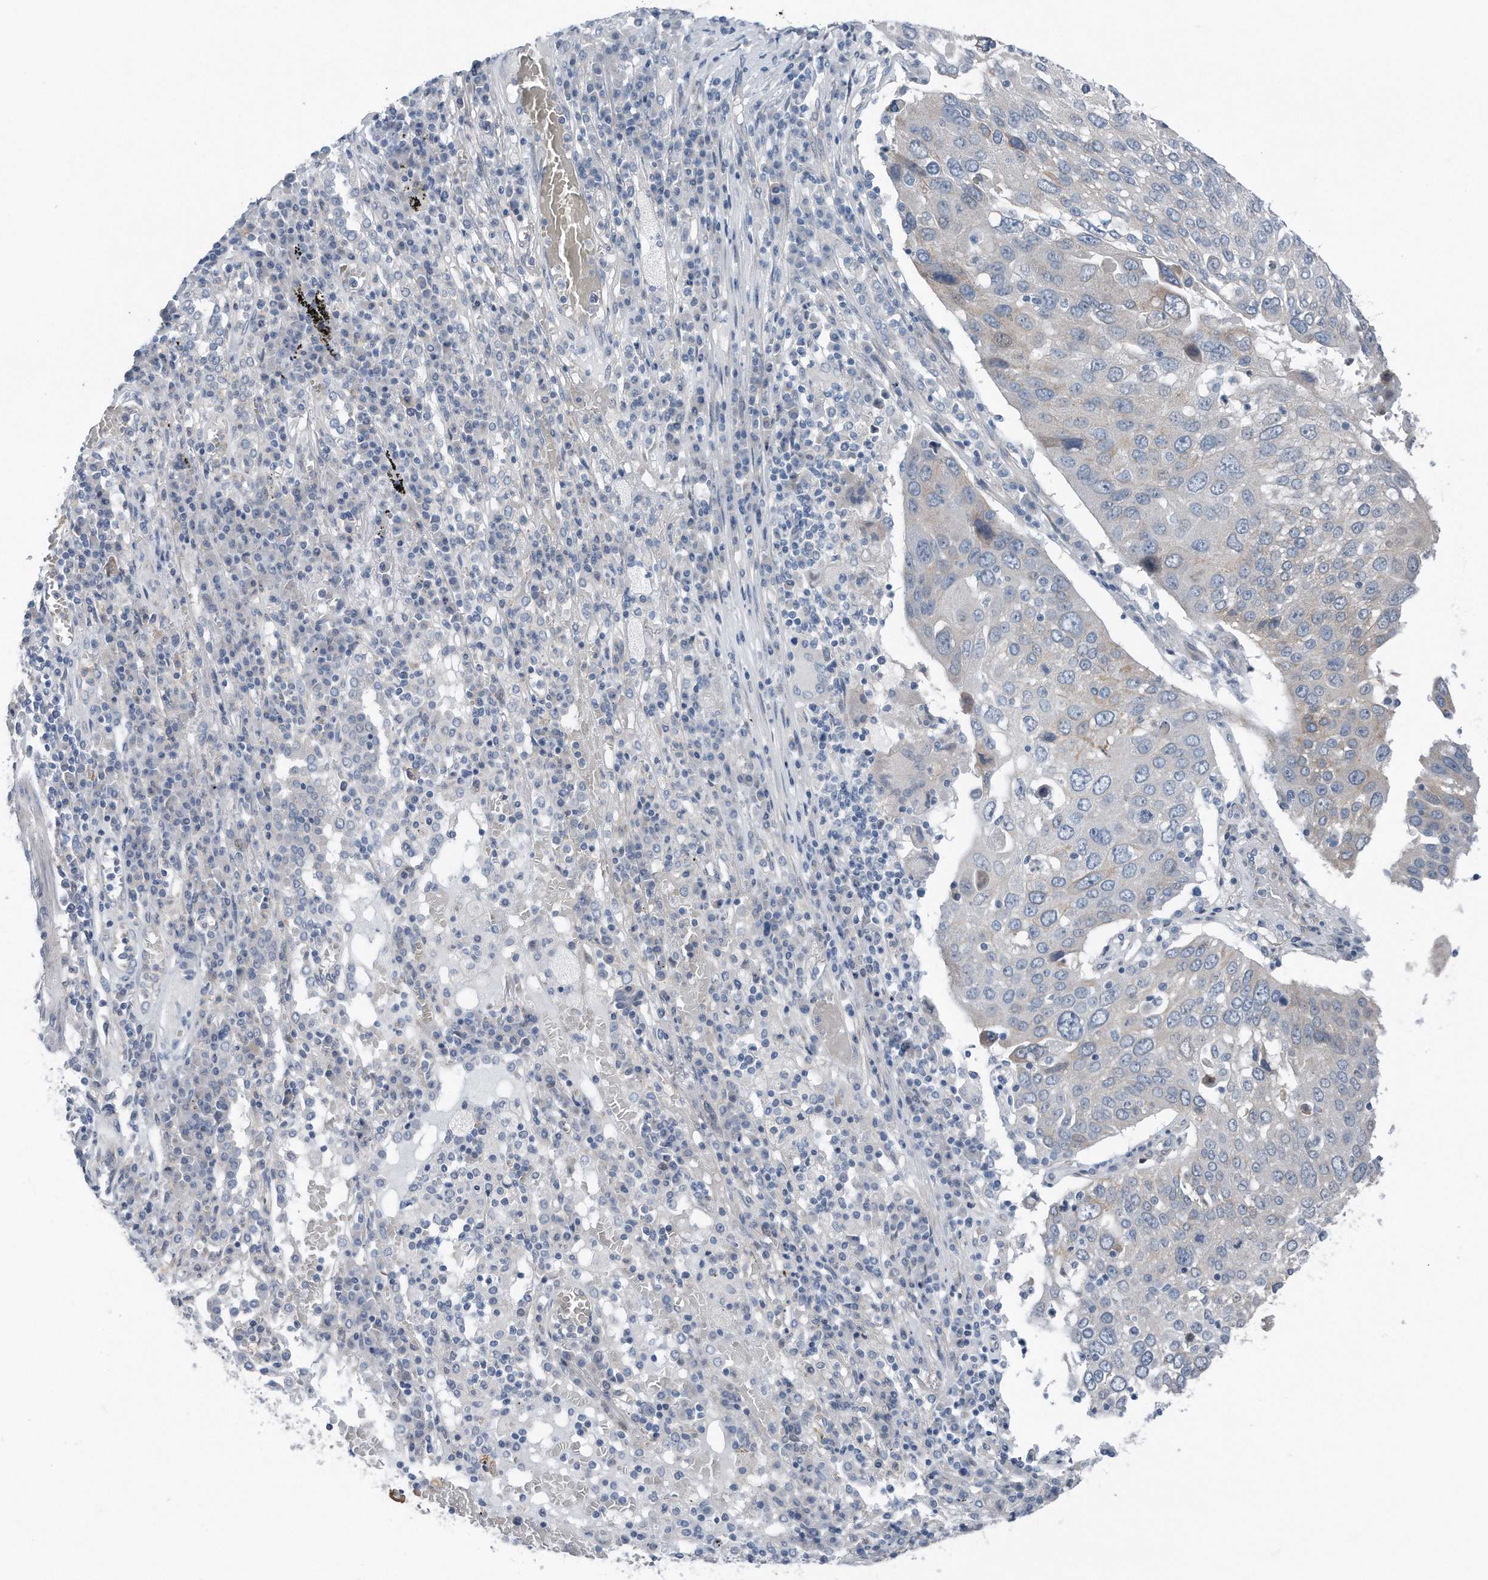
{"staining": {"intensity": "negative", "quantity": "none", "location": "none"}, "tissue": "lung cancer", "cell_type": "Tumor cells", "image_type": "cancer", "snomed": [{"axis": "morphology", "description": "Squamous cell carcinoma, NOS"}, {"axis": "topography", "description": "Lung"}], "caption": "Micrograph shows no significant protein positivity in tumor cells of squamous cell carcinoma (lung). (Stains: DAB (3,3'-diaminobenzidine) immunohistochemistry (IHC) with hematoxylin counter stain, Microscopy: brightfield microscopy at high magnification).", "gene": "YRDC", "patient": {"sex": "male", "age": 65}}